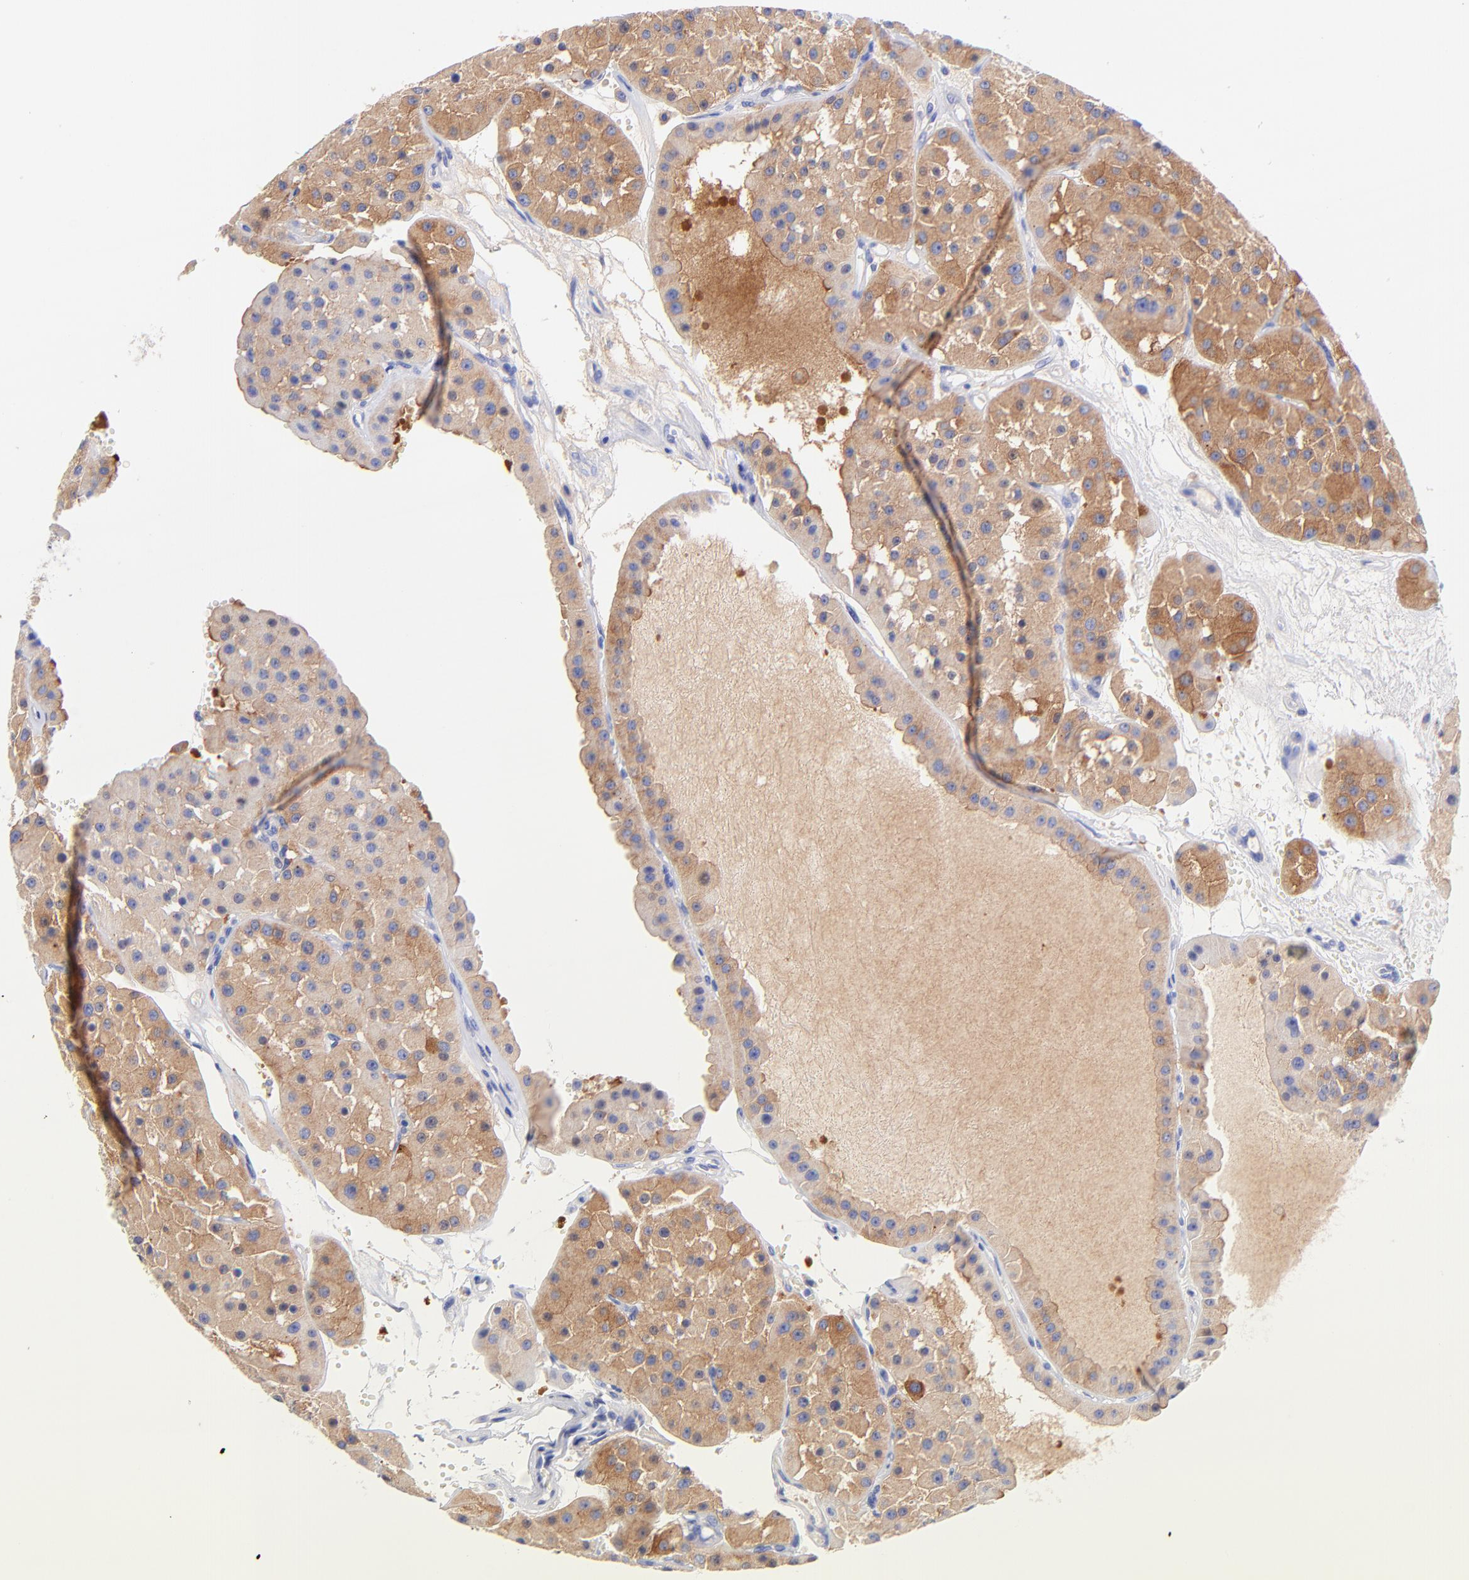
{"staining": {"intensity": "moderate", "quantity": ">75%", "location": "cytoplasmic/membranous"}, "tissue": "renal cancer", "cell_type": "Tumor cells", "image_type": "cancer", "snomed": [{"axis": "morphology", "description": "Adenocarcinoma, uncertain malignant potential"}, {"axis": "topography", "description": "Kidney"}], "caption": "Protein expression by immunohistochemistry (IHC) displays moderate cytoplasmic/membranous expression in approximately >75% of tumor cells in renal adenocarcinoma,  uncertain malignant potential.", "gene": "GPHN", "patient": {"sex": "male", "age": 63}}